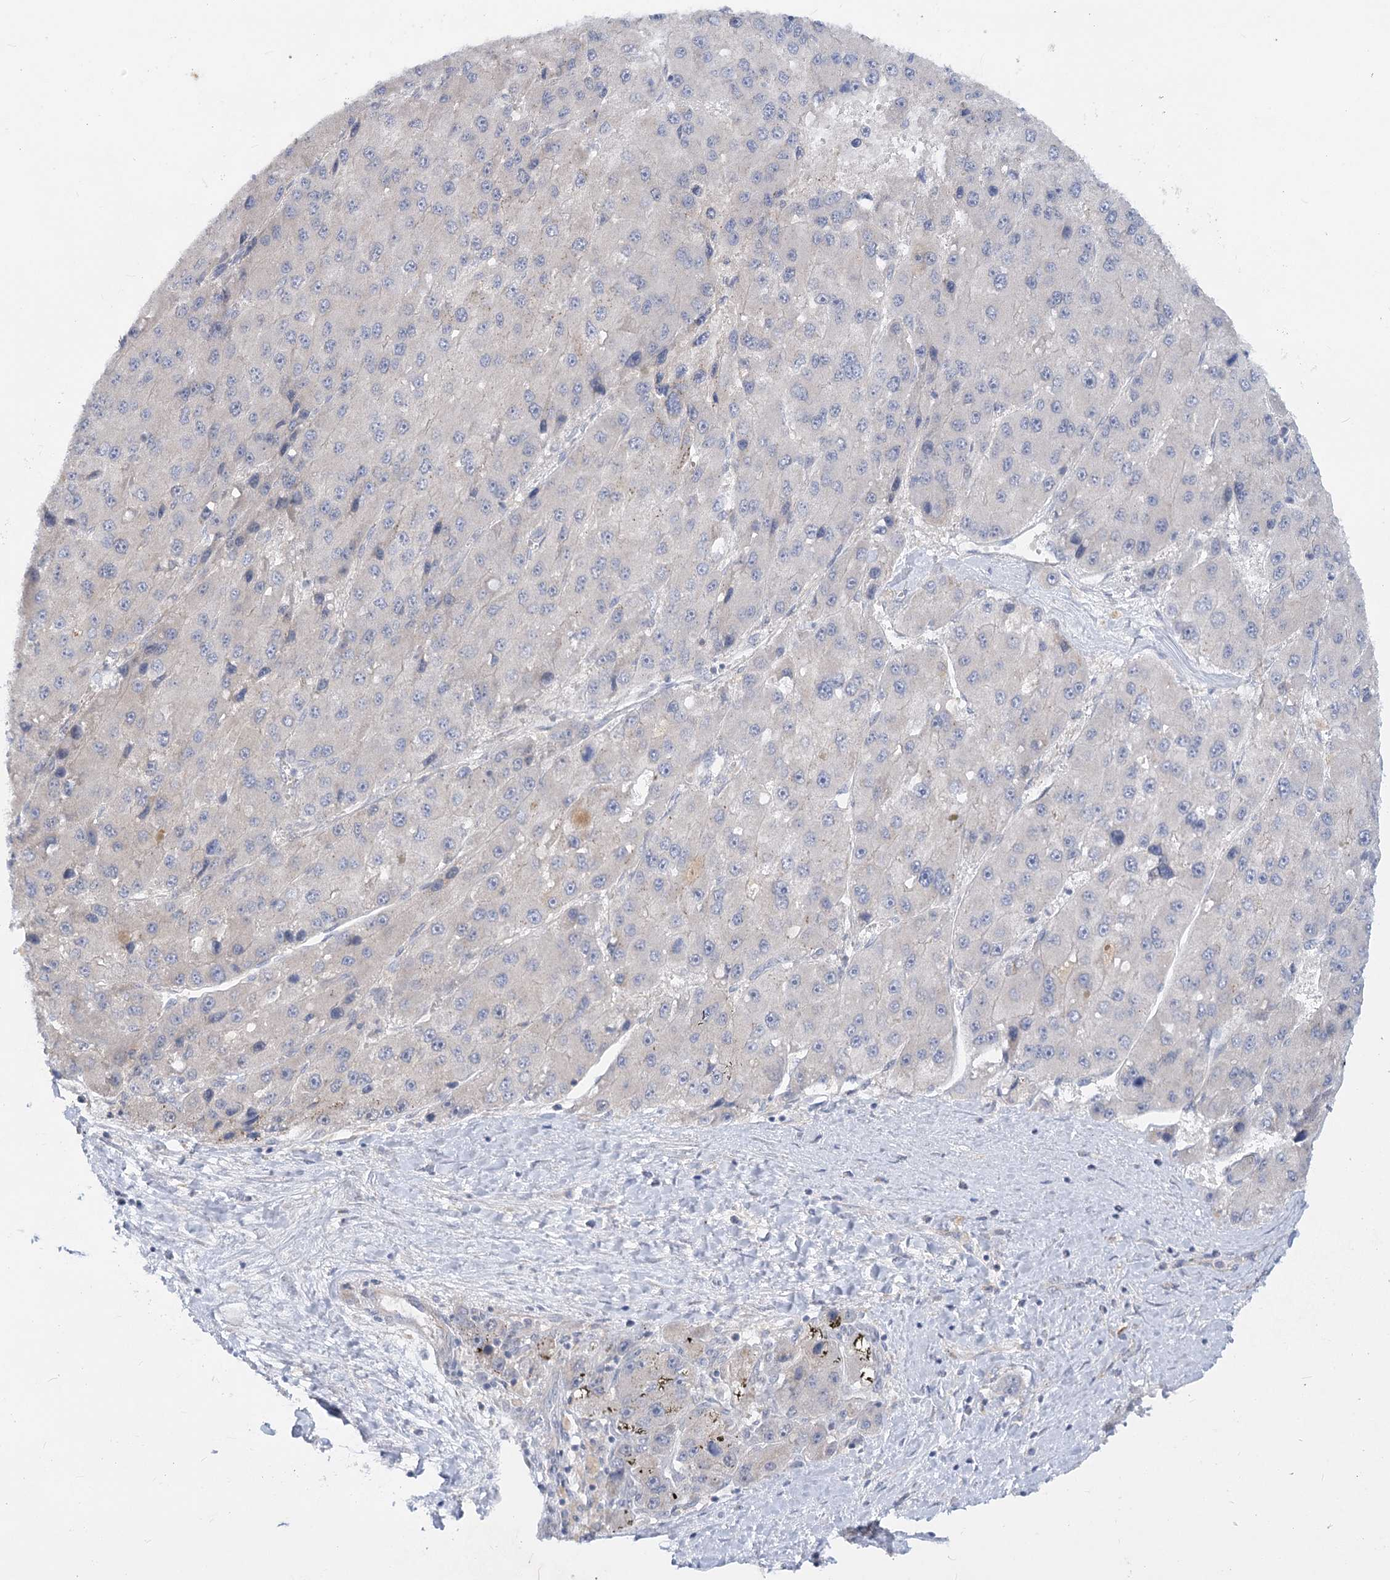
{"staining": {"intensity": "negative", "quantity": "none", "location": "none"}, "tissue": "liver cancer", "cell_type": "Tumor cells", "image_type": "cancer", "snomed": [{"axis": "morphology", "description": "Carcinoma, Hepatocellular, NOS"}, {"axis": "topography", "description": "Liver"}], "caption": "The image displays no staining of tumor cells in hepatocellular carcinoma (liver).", "gene": "EFHC2", "patient": {"sex": "female", "age": 73}}